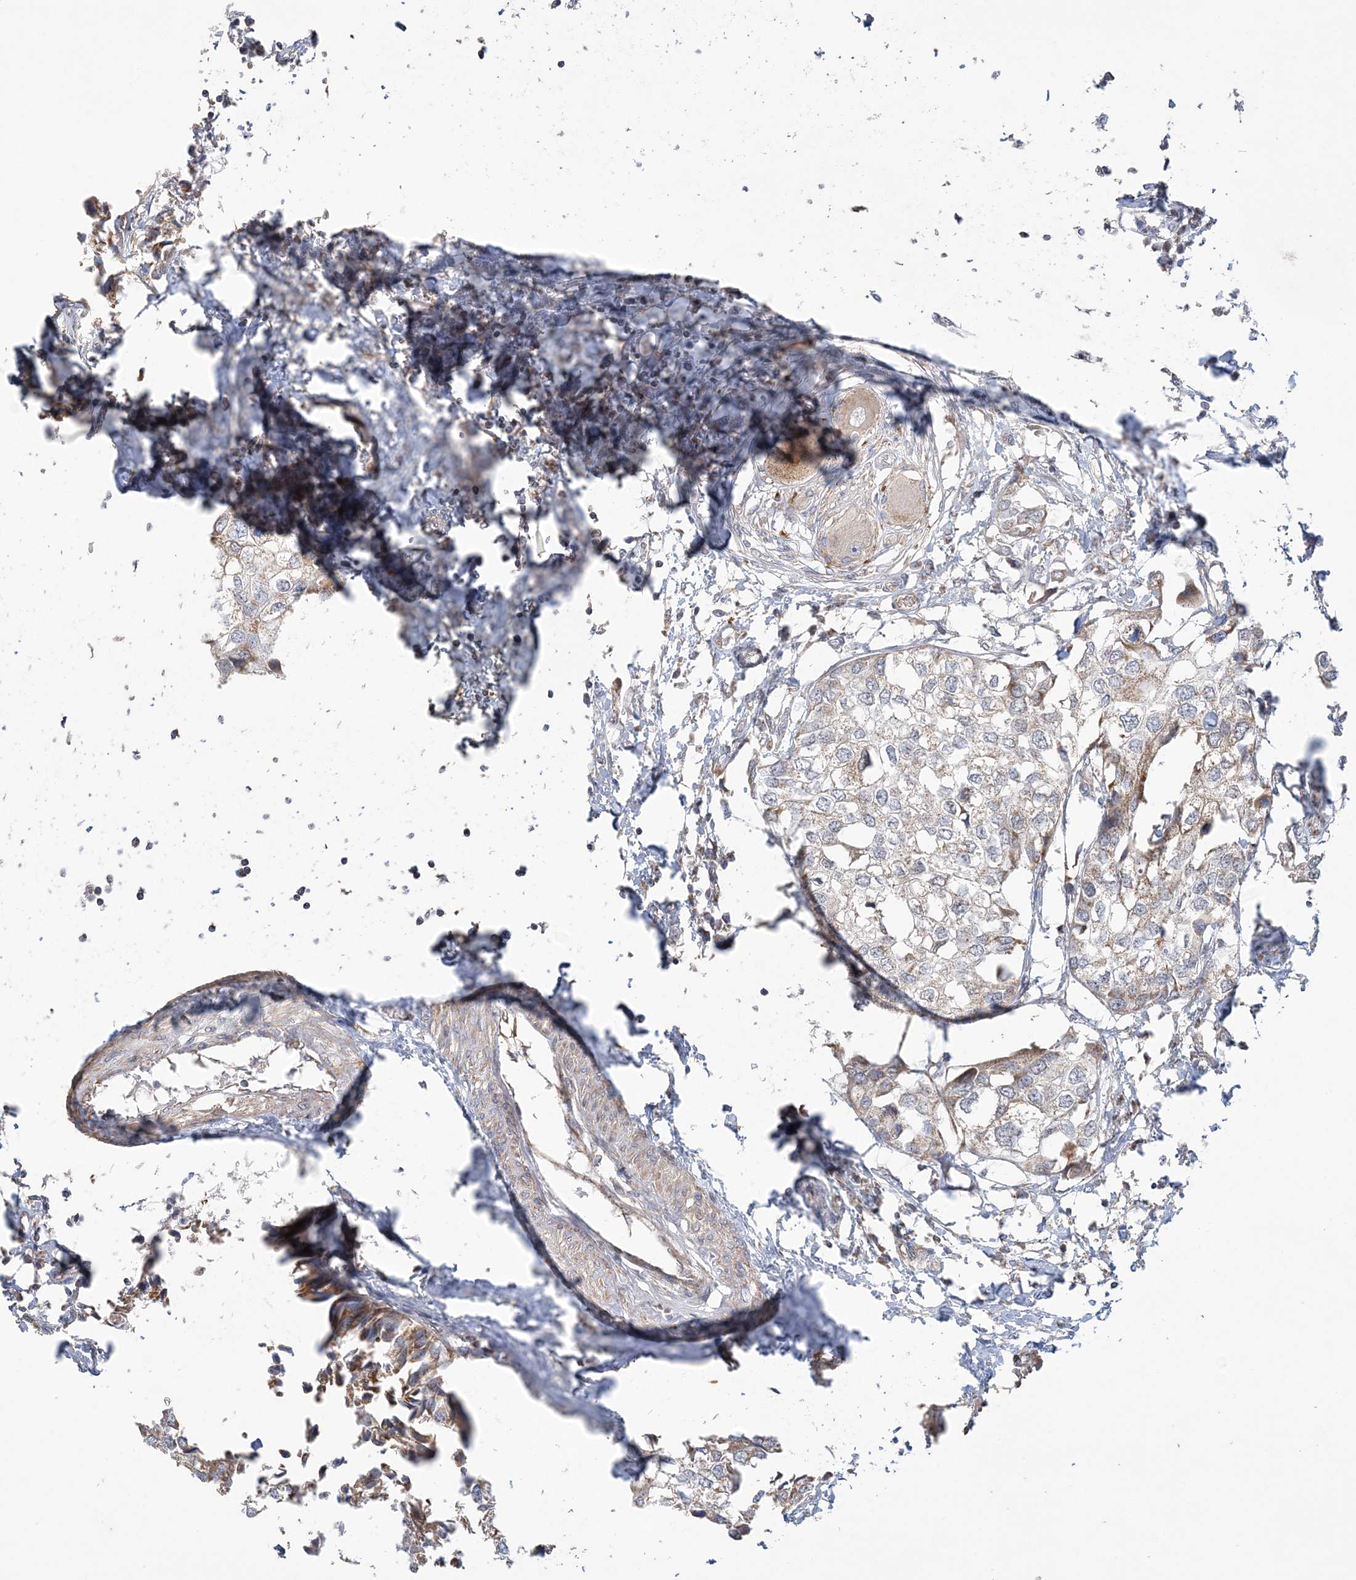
{"staining": {"intensity": "weak", "quantity": "<25%", "location": "cytoplasmic/membranous"}, "tissue": "urothelial cancer", "cell_type": "Tumor cells", "image_type": "cancer", "snomed": [{"axis": "morphology", "description": "Urothelial carcinoma, High grade"}, {"axis": "topography", "description": "Urinary bladder"}], "caption": "Urothelial cancer was stained to show a protein in brown. There is no significant expression in tumor cells. The staining was performed using DAB (3,3'-diaminobenzidine) to visualize the protein expression in brown, while the nuclei were stained in blue with hematoxylin (Magnification: 20x).", "gene": "SCLT1", "patient": {"sex": "male", "age": 64}}